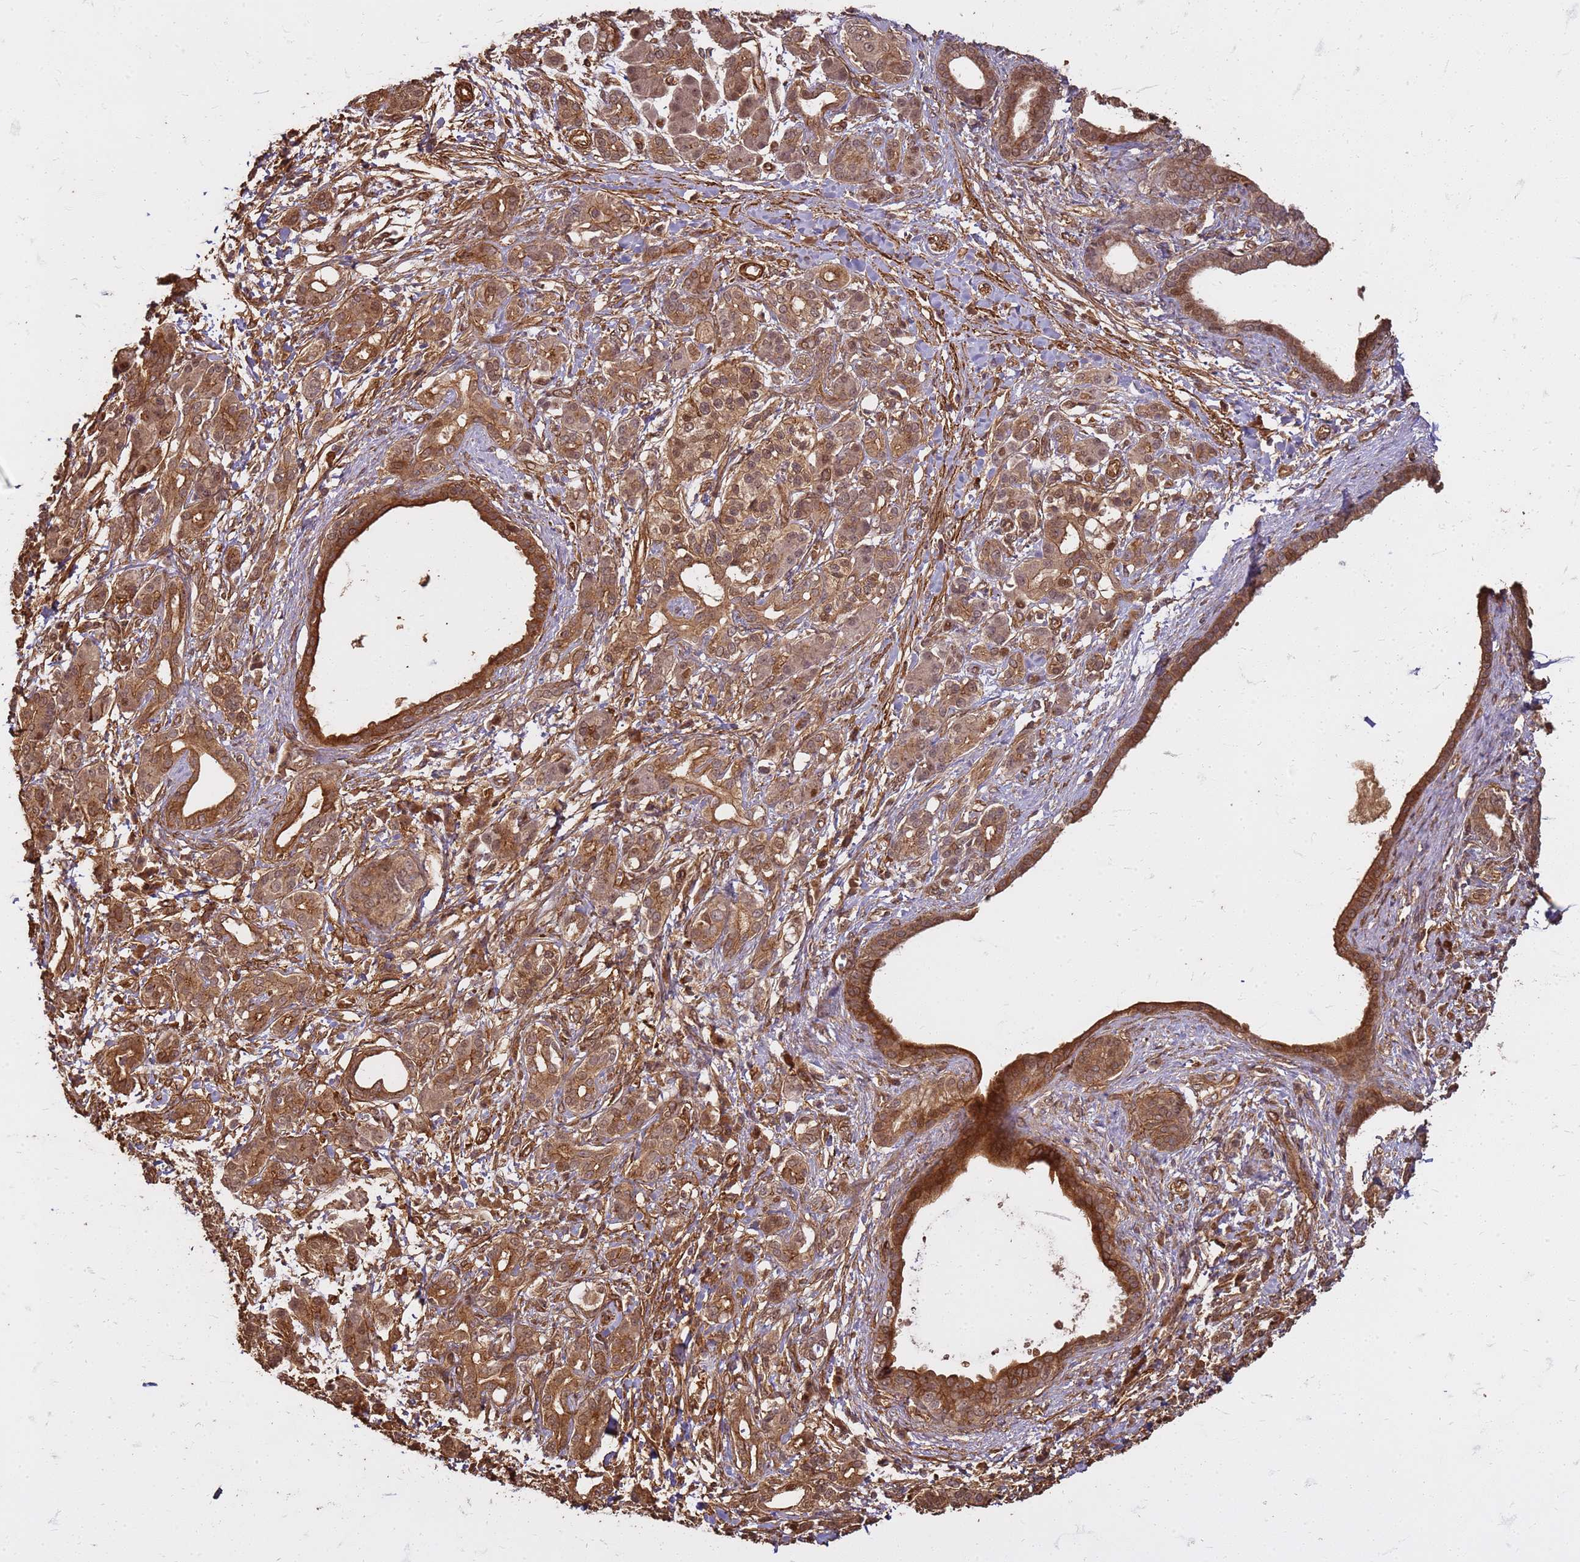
{"staining": {"intensity": "moderate", "quantity": ">75%", "location": "cytoplasmic/membranous"}, "tissue": "pancreatic cancer", "cell_type": "Tumor cells", "image_type": "cancer", "snomed": [{"axis": "morphology", "description": "Adenocarcinoma, NOS"}, {"axis": "topography", "description": "Pancreas"}], "caption": "High-magnification brightfield microscopy of pancreatic cancer stained with DAB (brown) and counterstained with hematoxylin (blue). tumor cells exhibit moderate cytoplasmic/membranous positivity is appreciated in approximately>75% of cells. The staining was performed using DAB (3,3'-diaminobenzidine) to visualize the protein expression in brown, while the nuclei were stained in blue with hematoxylin (Magnification: 20x).", "gene": "KIF26A", "patient": {"sex": "female", "age": 55}}